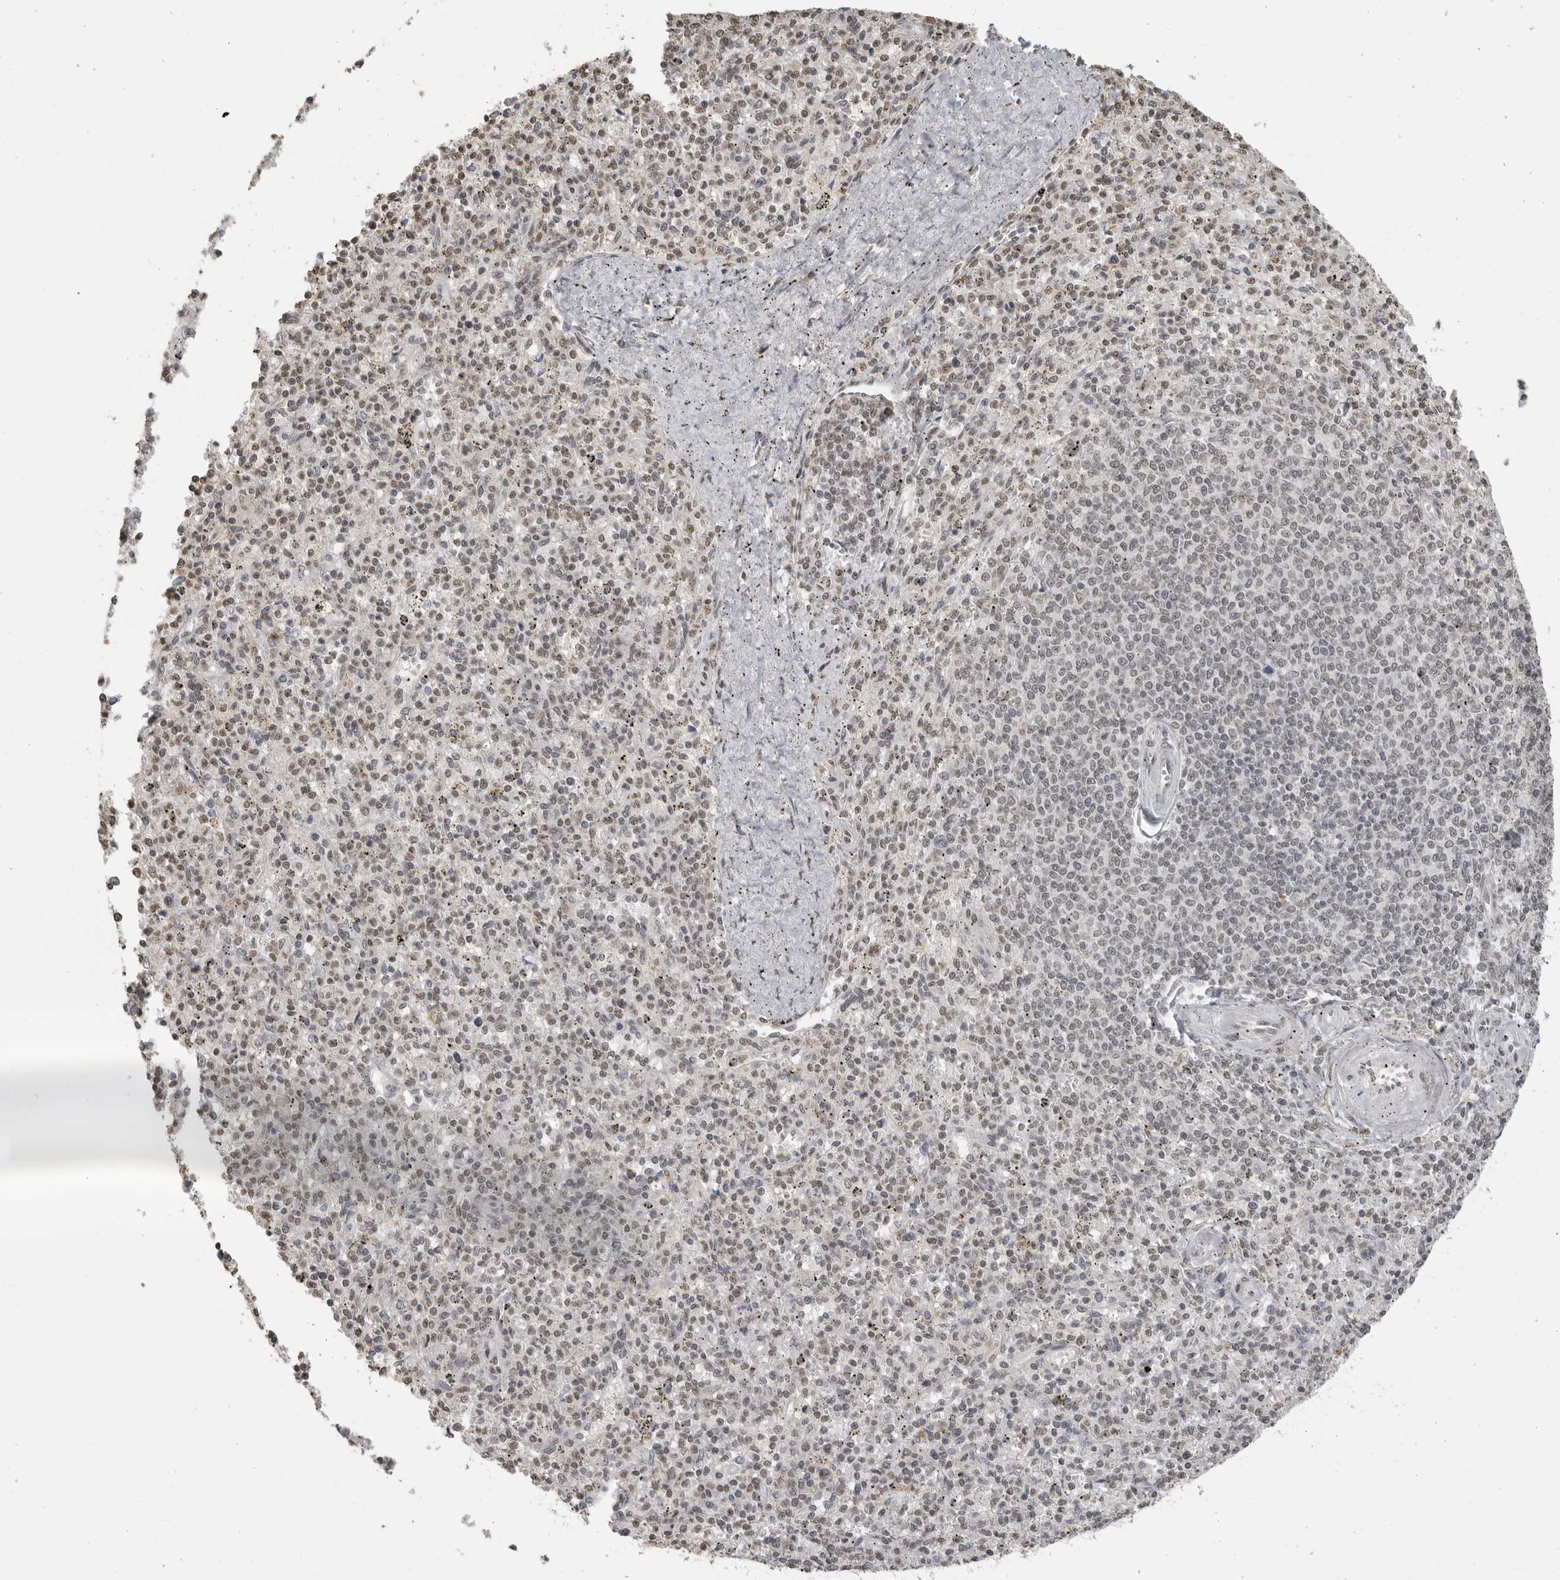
{"staining": {"intensity": "weak", "quantity": "25%-75%", "location": "nuclear"}, "tissue": "spleen", "cell_type": "Cells in red pulp", "image_type": "normal", "snomed": [{"axis": "morphology", "description": "Normal tissue, NOS"}, {"axis": "topography", "description": "Spleen"}], "caption": "Protein staining demonstrates weak nuclear expression in about 25%-75% of cells in red pulp in benign spleen.", "gene": "CLOCK", "patient": {"sex": "male", "age": 72}}